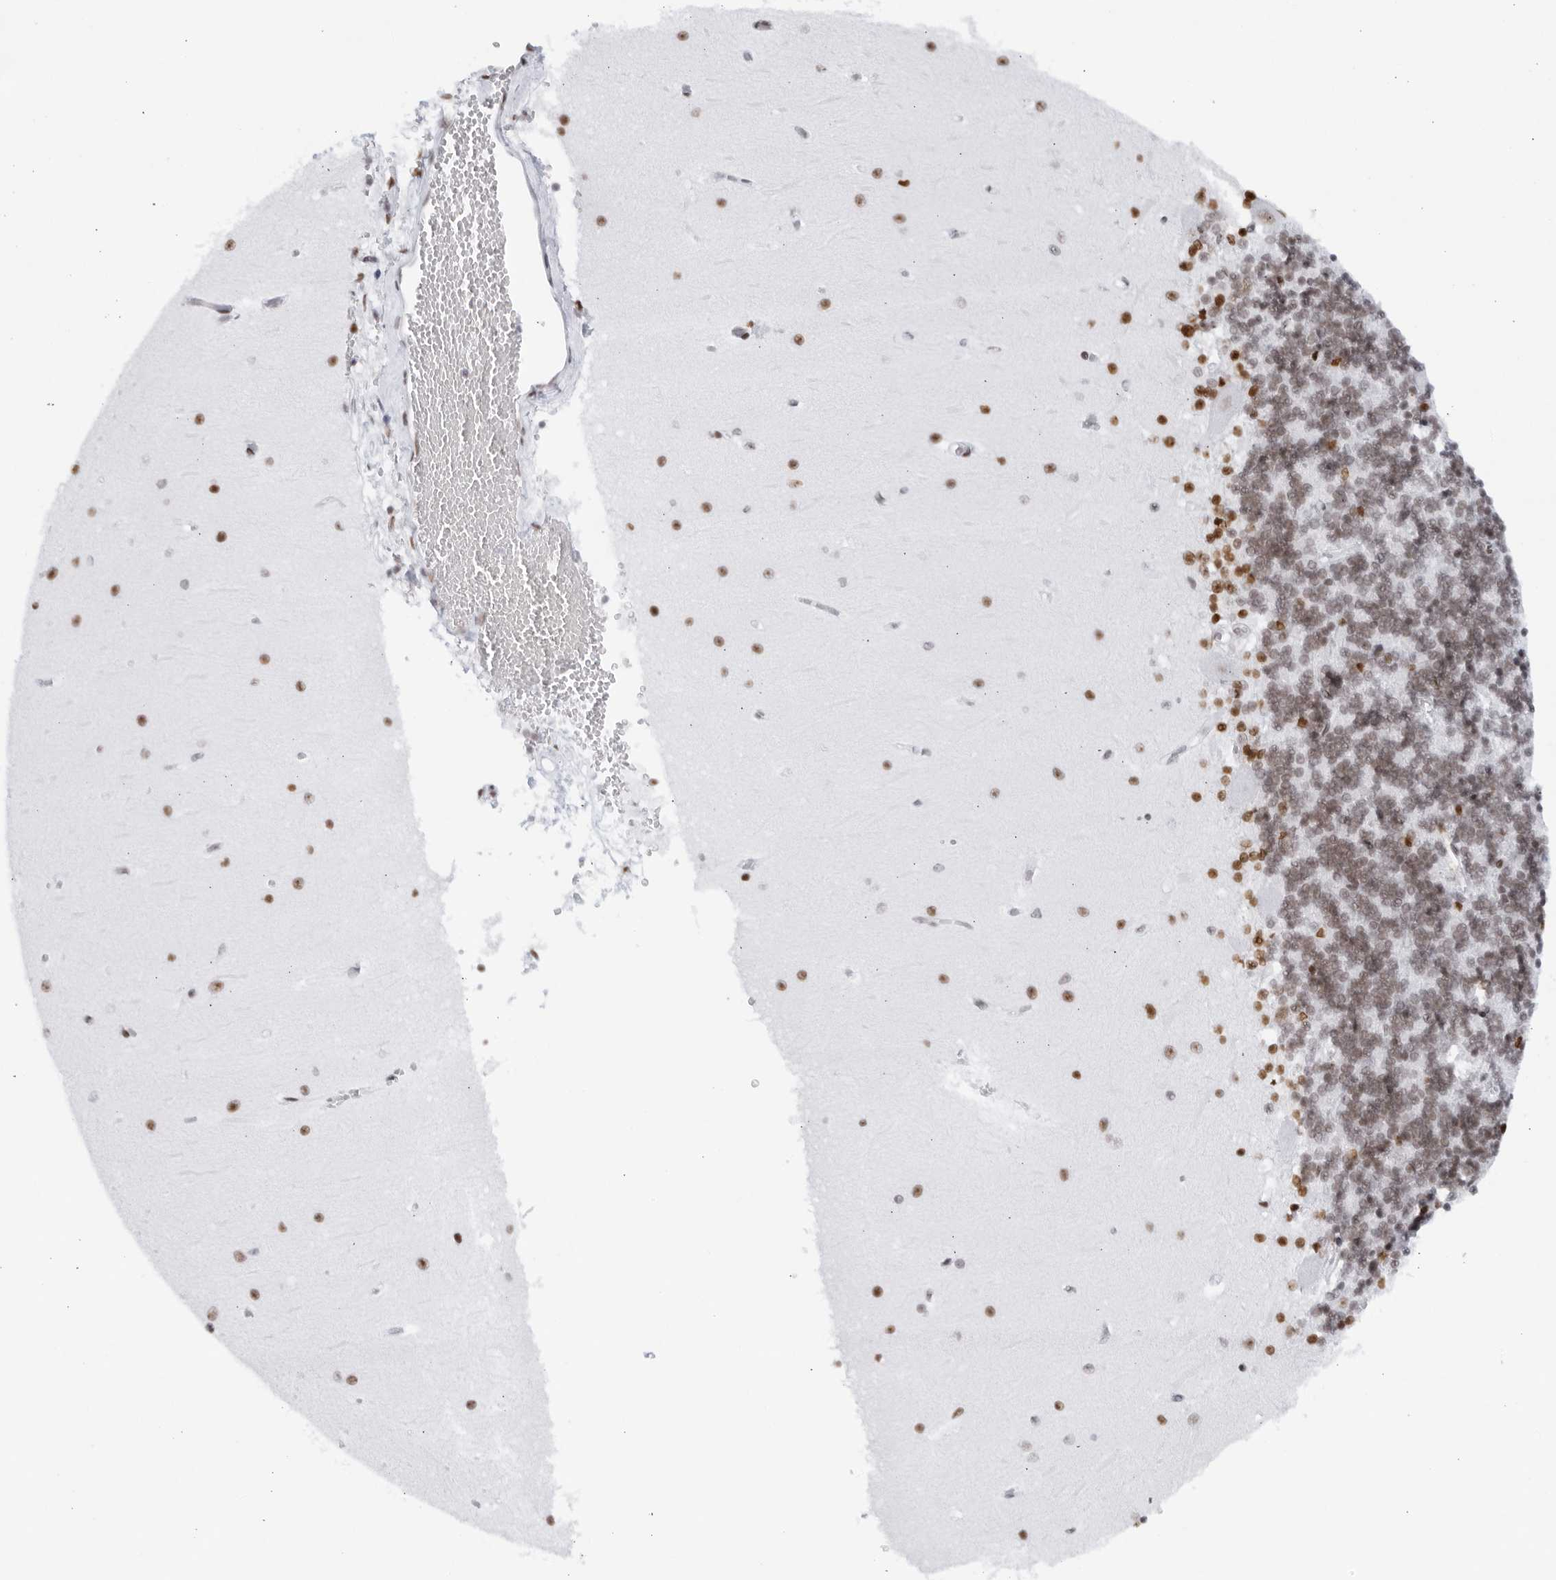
{"staining": {"intensity": "moderate", "quantity": "25%-75%", "location": "nuclear"}, "tissue": "cerebellum", "cell_type": "Cells in granular layer", "image_type": "normal", "snomed": [{"axis": "morphology", "description": "Normal tissue, NOS"}, {"axis": "topography", "description": "Cerebellum"}], "caption": "The immunohistochemical stain highlights moderate nuclear staining in cells in granular layer of normal cerebellum. Nuclei are stained in blue.", "gene": "HP1BP3", "patient": {"sex": "male", "age": 37}}